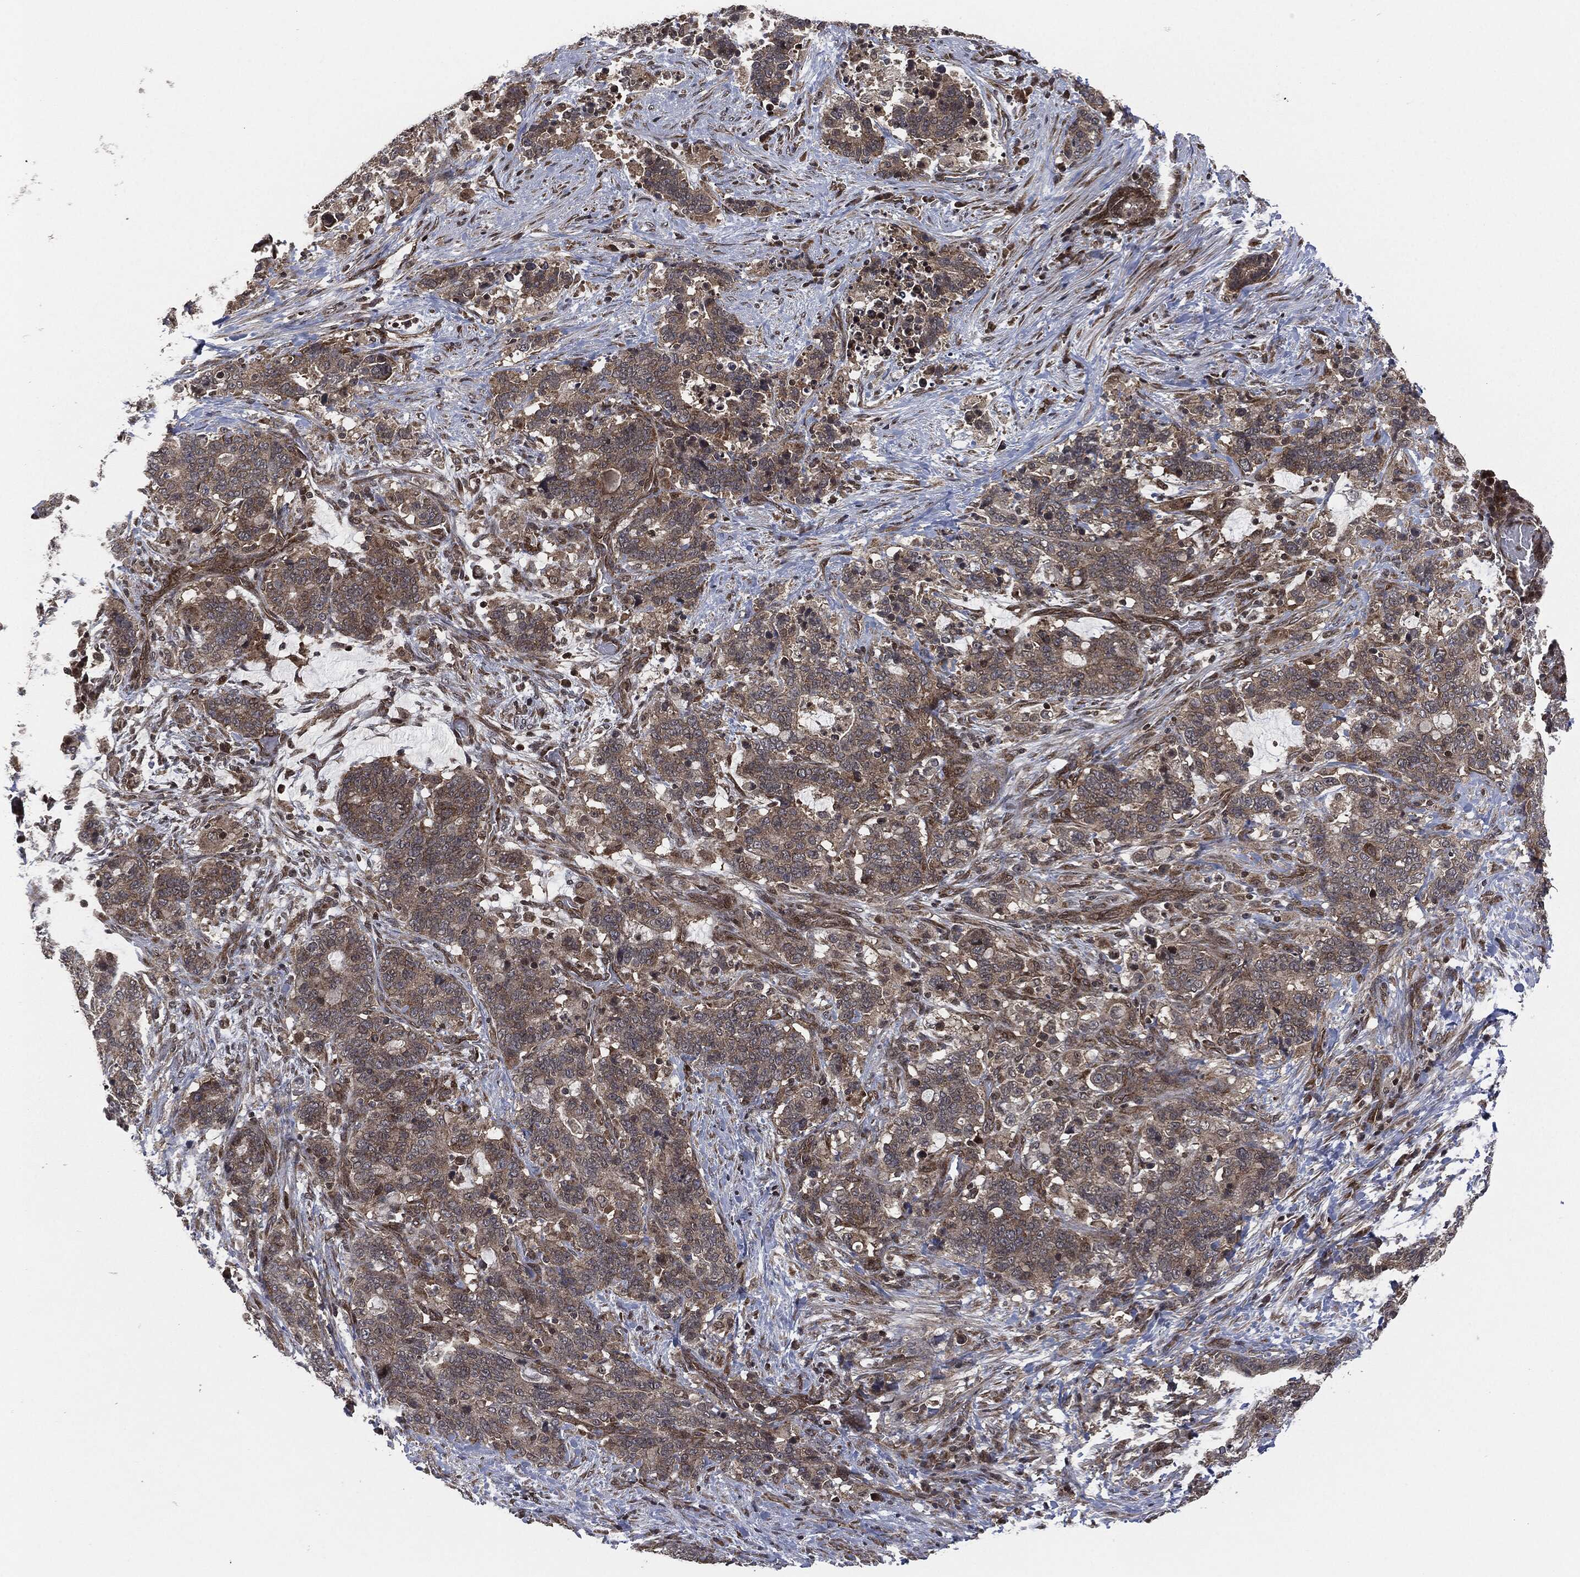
{"staining": {"intensity": "weak", "quantity": ">75%", "location": "cytoplasmic/membranous"}, "tissue": "stomach cancer", "cell_type": "Tumor cells", "image_type": "cancer", "snomed": [{"axis": "morphology", "description": "Normal tissue, NOS"}, {"axis": "morphology", "description": "Adenocarcinoma, NOS"}, {"axis": "topography", "description": "Stomach"}], "caption": "An immunohistochemistry micrograph of neoplastic tissue is shown. Protein staining in brown shows weak cytoplasmic/membranous positivity in adenocarcinoma (stomach) within tumor cells.", "gene": "HRAS", "patient": {"sex": "female", "age": 64}}